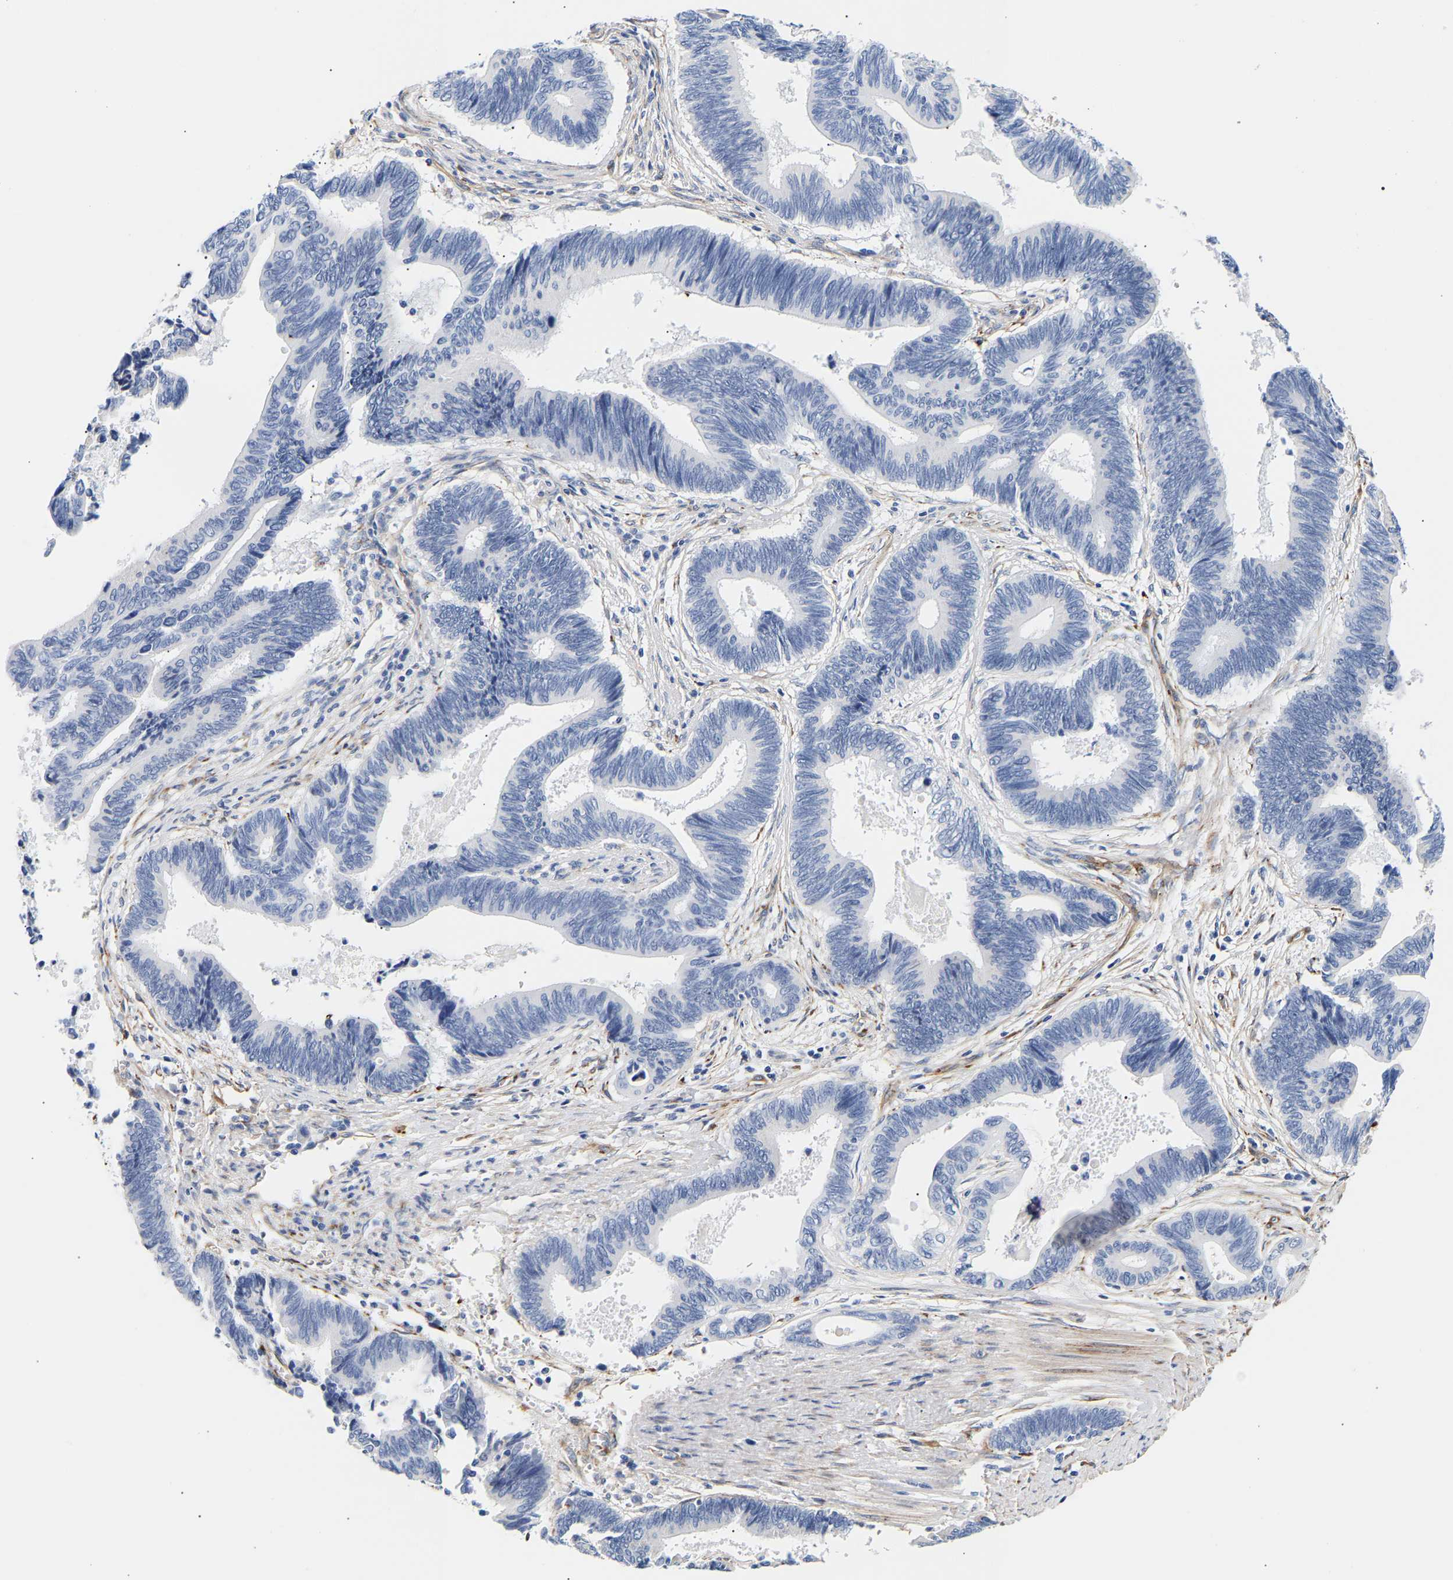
{"staining": {"intensity": "negative", "quantity": "none", "location": "none"}, "tissue": "pancreatic cancer", "cell_type": "Tumor cells", "image_type": "cancer", "snomed": [{"axis": "morphology", "description": "Adenocarcinoma, NOS"}, {"axis": "topography", "description": "Pancreas"}], "caption": "IHC photomicrograph of neoplastic tissue: human pancreatic cancer stained with DAB (3,3'-diaminobenzidine) demonstrates no significant protein staining in tumor cells.", "gene": "IGFBP7", "patient": {"sex": "female", "age": 70}}